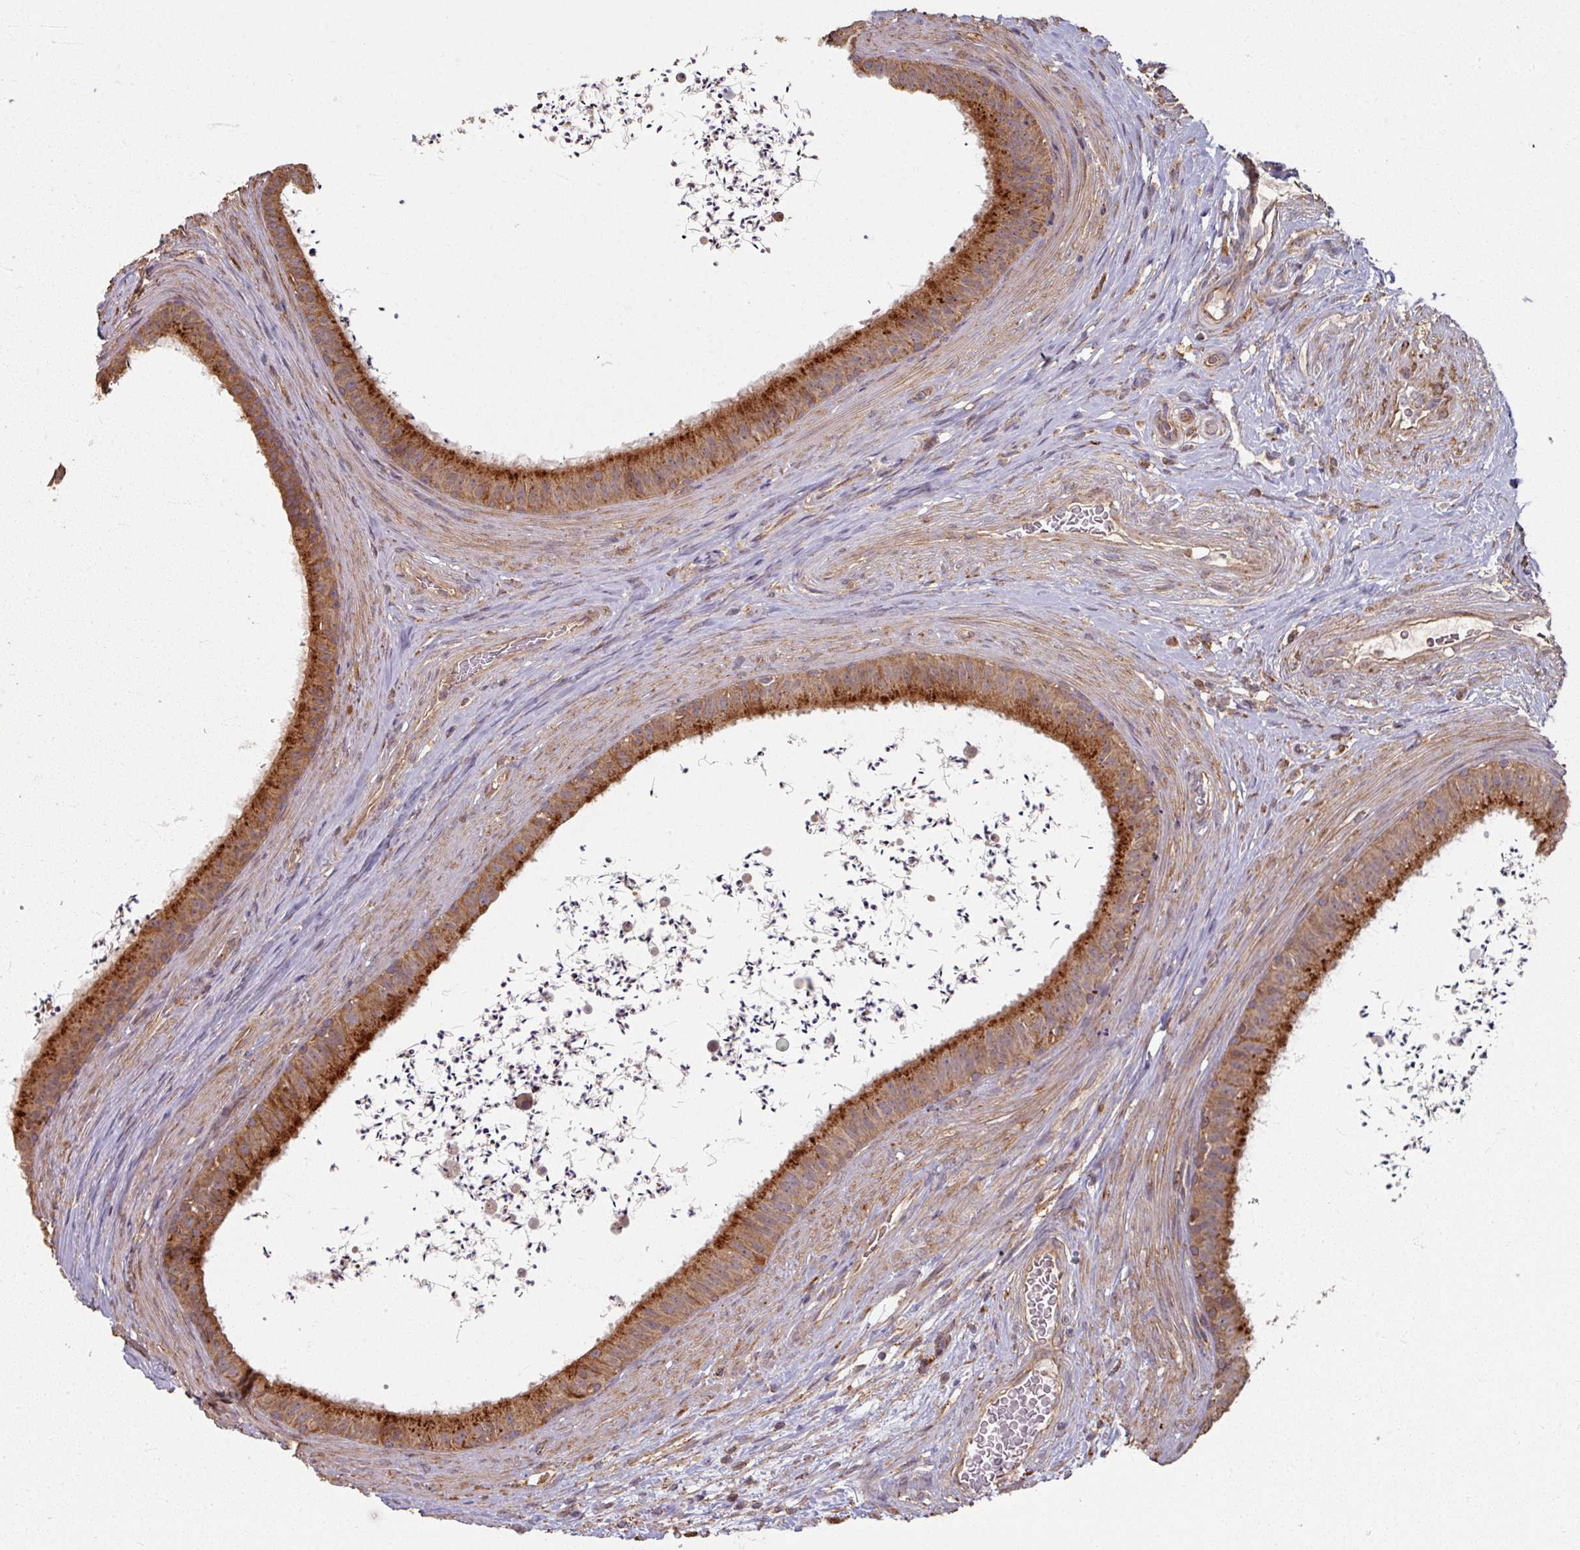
{"staining": {"intensity": "strong", "quantity": ">75%", "location": "cytoplasmic/membranous"}, "tissue": "epididymis", "cell_type": "Glandular cells", "image_type": "normal", "snomed": [{"axis": "morphology", "description": "Normal tissue, NOS"}, {"axis": "topography", "description": "Testis"}, {"axis": "topography", "description": "Epididymis"}], "caption": "Glandular cells exhibit high levels of strong cytoplasmic/membranous staining in approximately >75% of cells in unremarkable epididymis. (DAB (3,3'-diaminobenzidine) = brown stain, brightfield microscopy at high magnification).", "gene": "CCDC68", "patient": {"sex": "male", "age": 41}}